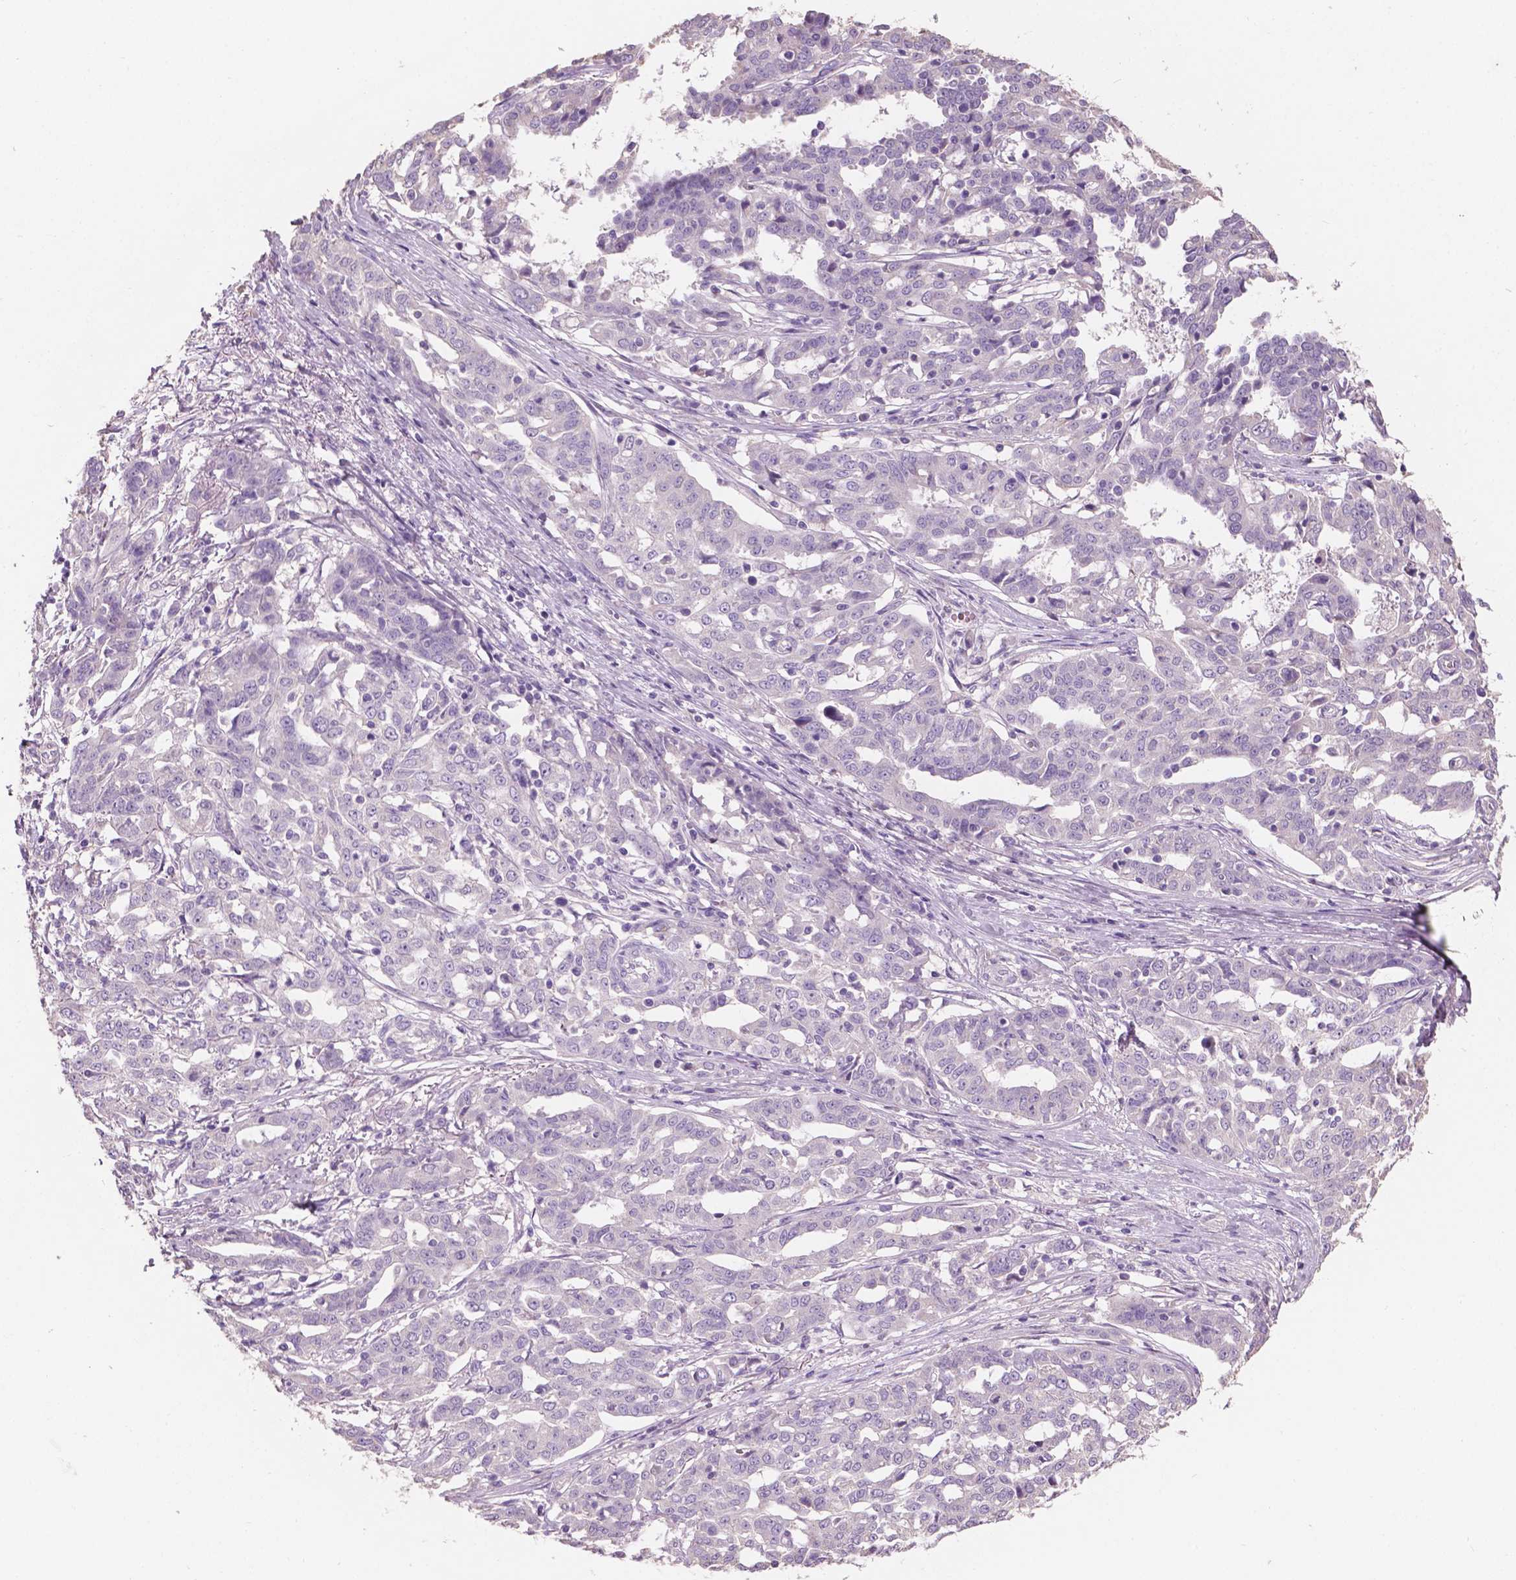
{"staining": {"intensity": "negative", "quantity": "none", "location": "none"}, "tissue": "ovarian cancer", "cell_type": "Tumor cells", "image_type": "cancer", "snomed": [{"axis": "morphology", "description": "Cystadenocarcinoma, serous, NOS"}, {"axis": "topography", "description": "Ovary"}], "caption": "IHC histopathology image of human ovarian cancer stained for a protein (brown), which reveals no positivity in tumor cells.", "gene": "SBSN", "patient": {"sex": "female", "age": 67}}